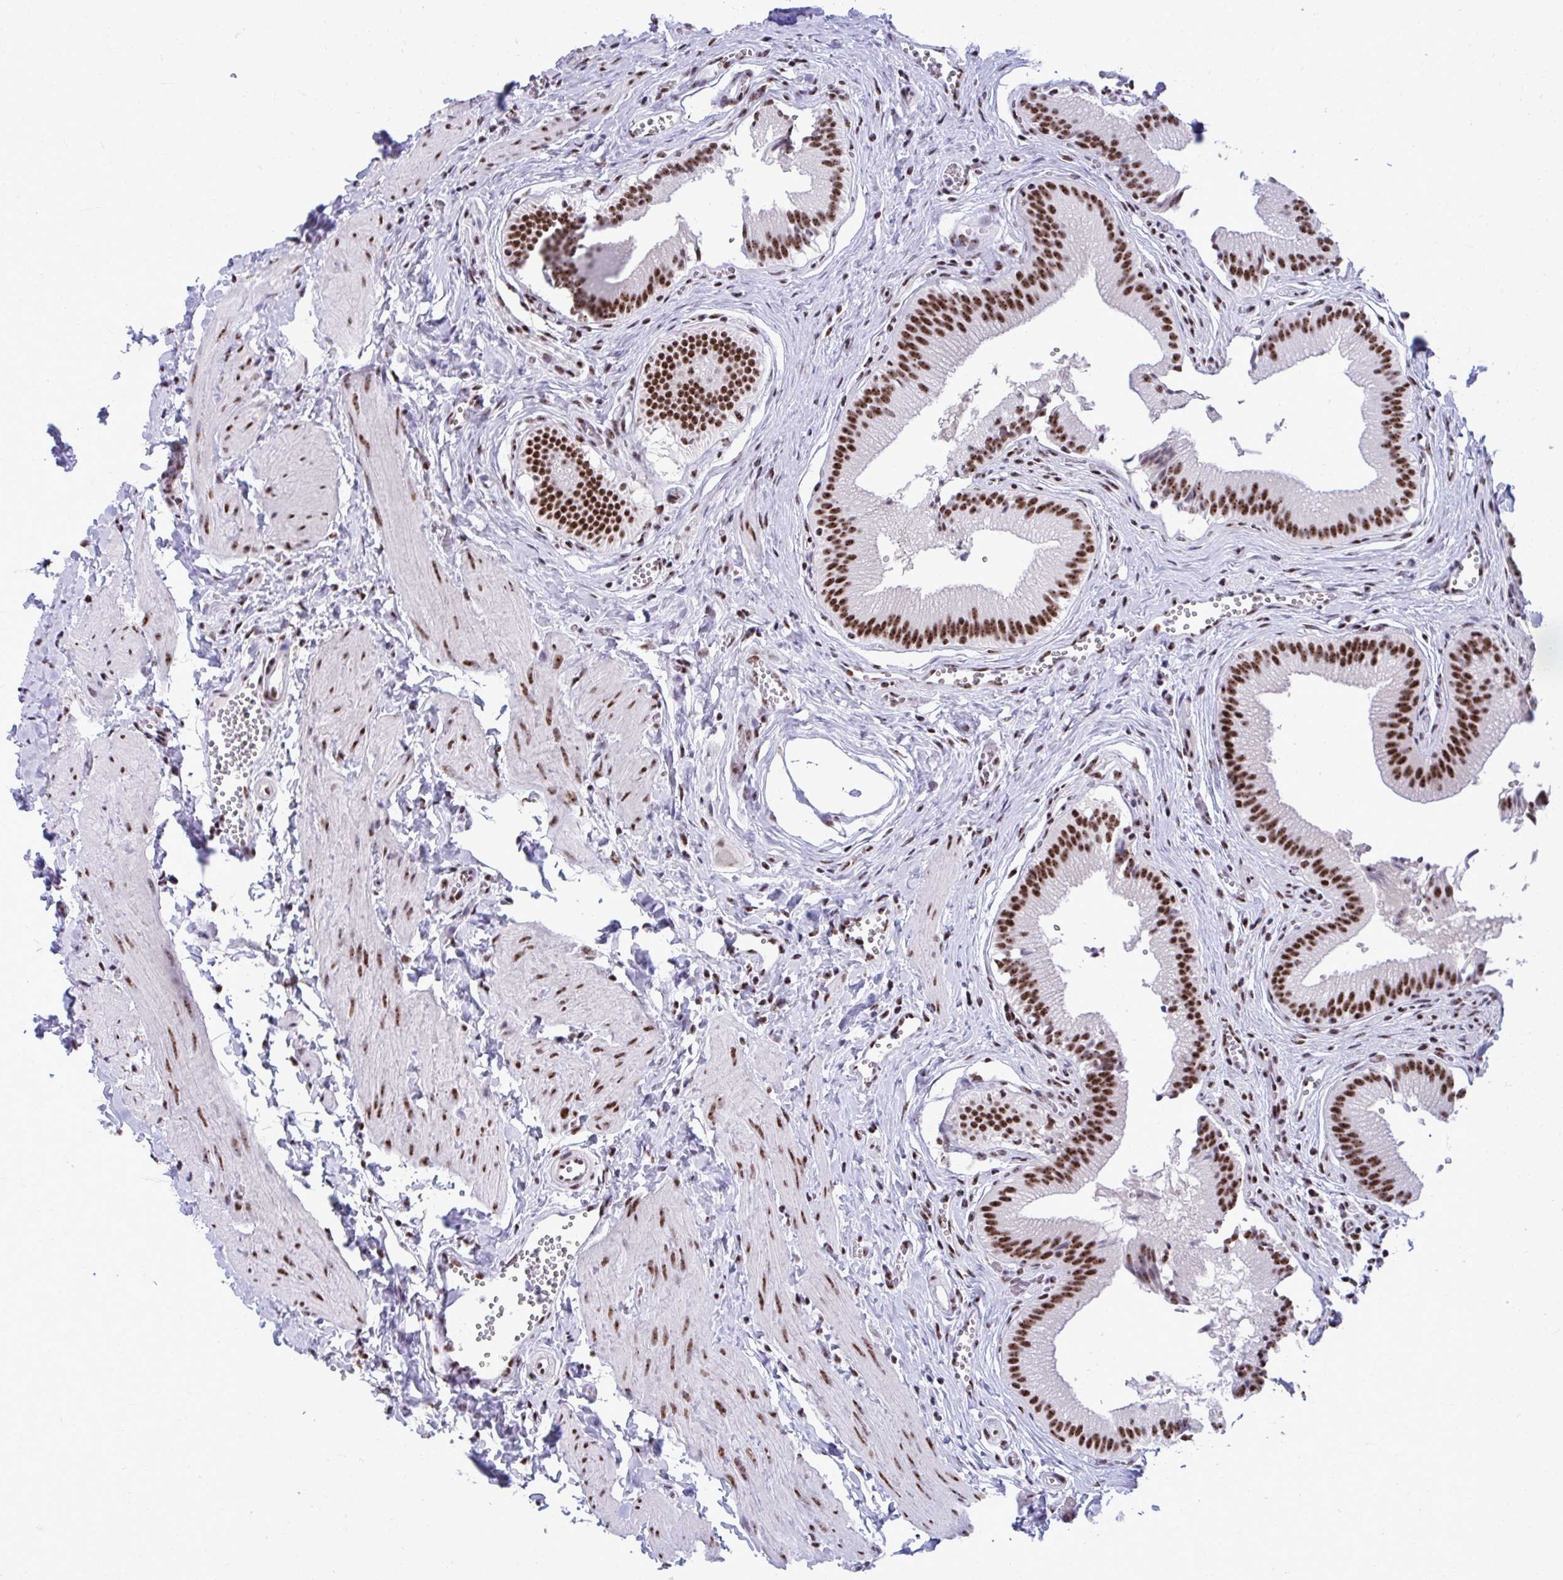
{"staining": {"intensity": "strong", "quantity": ">75%", "location": "nuclear"}, "tissue": "gallbladder", "cell_type": "Glandular cells", "image_type": "normal", "snomed": [{"axis": "morphology", "description": "Normal tissue, NOS"}, {"axis": "topography", "description": "Gallbladder"}], "caption": "A high amount of strong nuclear positivity is identified in approximately >75% of glandular cells in normal gallbladder. (brown staining indicates protein expression, while blue staining denotes nuclei).", "gene": "PELP1", "patient": {"sex": "male", "age": 17}}